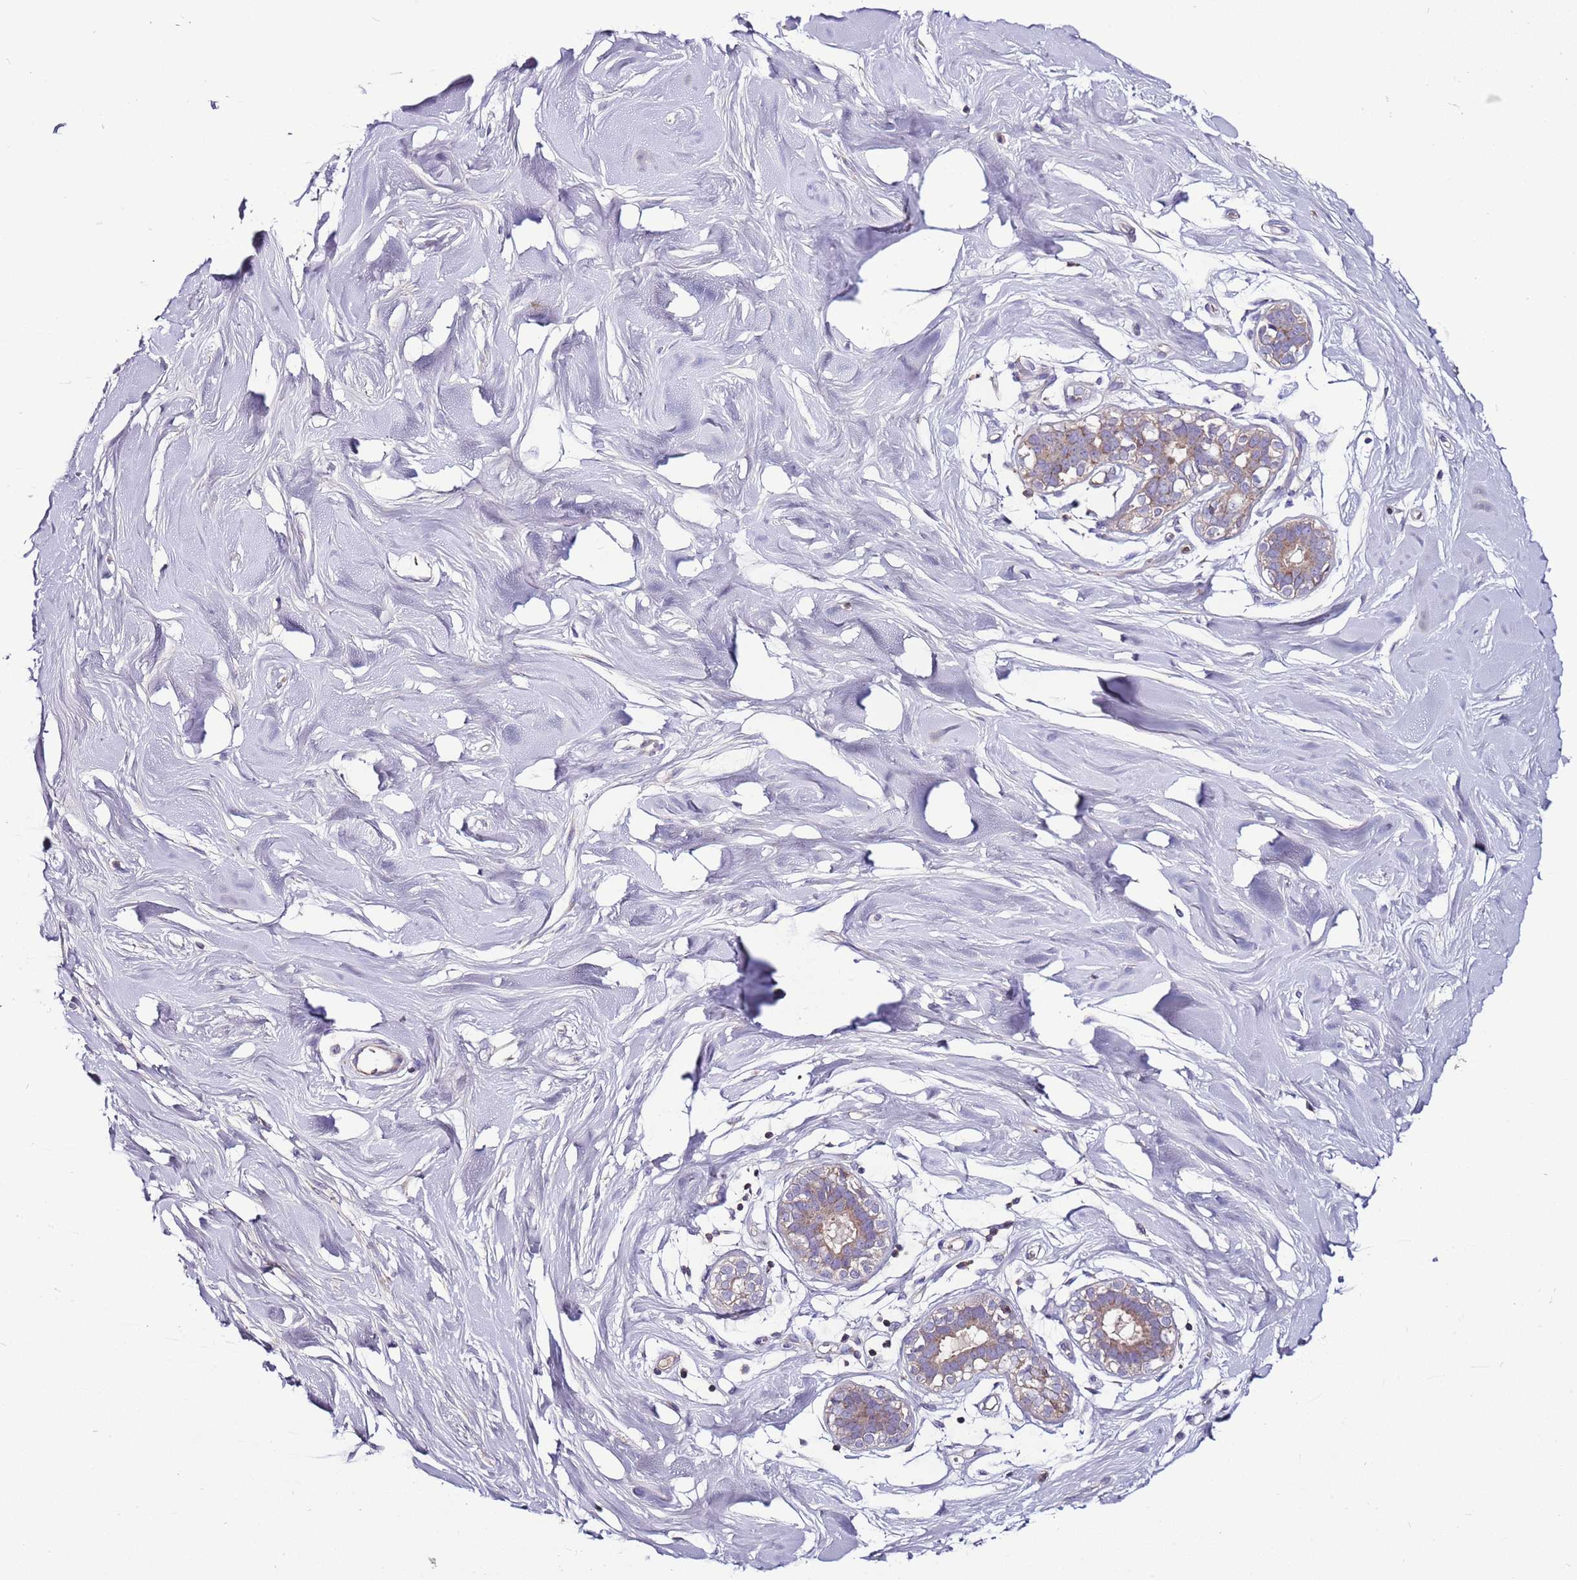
{"staining": {"intensity": "negative", "quantity": "none", "location": "none"}, "tissue": "adipose tissue", "cell_type": "Adipocytes", "image_type": "normal", "snomed": [{"axis": "morphology", "description": "Normal tissue, NOS"}, {"axis": "topography", "description": "Breast"}], "caption": "Immunohistochemical staining of unremarkable adipose tissue exhibits no significant expression in adipocytes. Nuclei are stained in blue.", "gene": "IGIP", "patient": {"sex": "female", "age": 26}}